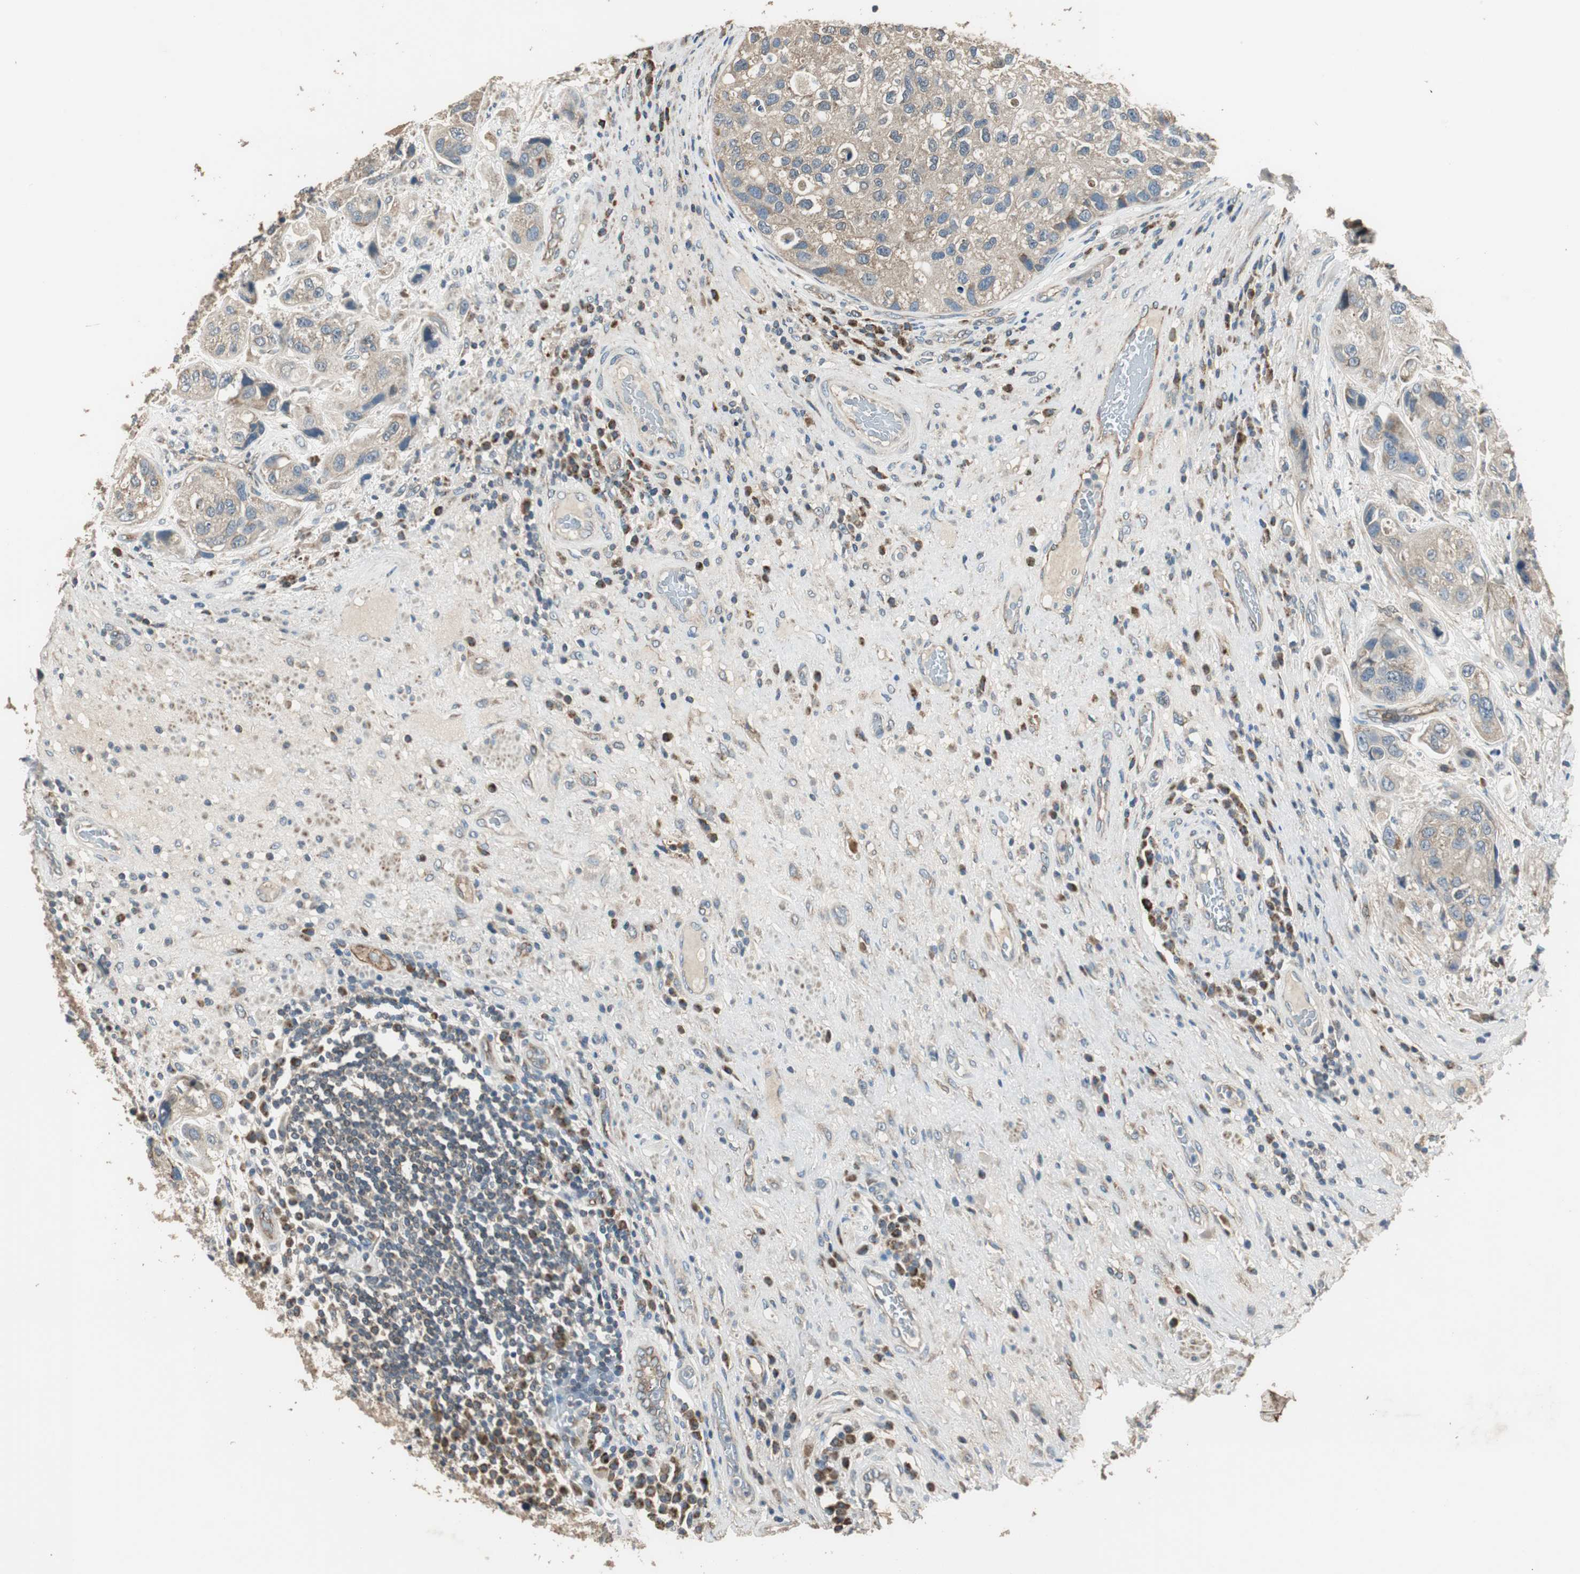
{"staining": {"intensity": "weak", "quantity": ">75%", "location": "cytoplasmic/membranous"}, "tissue": "urothelial cancer", "cell_type": "Tumor cells", "image_type": "cancer", "snomed": [{"axis": "morphology", "description": "Urothelial carcinoma, High grade"}, {"axis": "topography", "description": "Urinary bladder"}], "caption": "This photomicrograph shows urothelial carcinoma (high-grade) stained with immunohistochemistry to label a protein in brown. The cytoplasmic/membranous of tumor cells show weak positivity for the protein. Nuclei are counter-stained blue.", "gene": "MSTO1", "patient": {"sex": "female", "age": 64}}